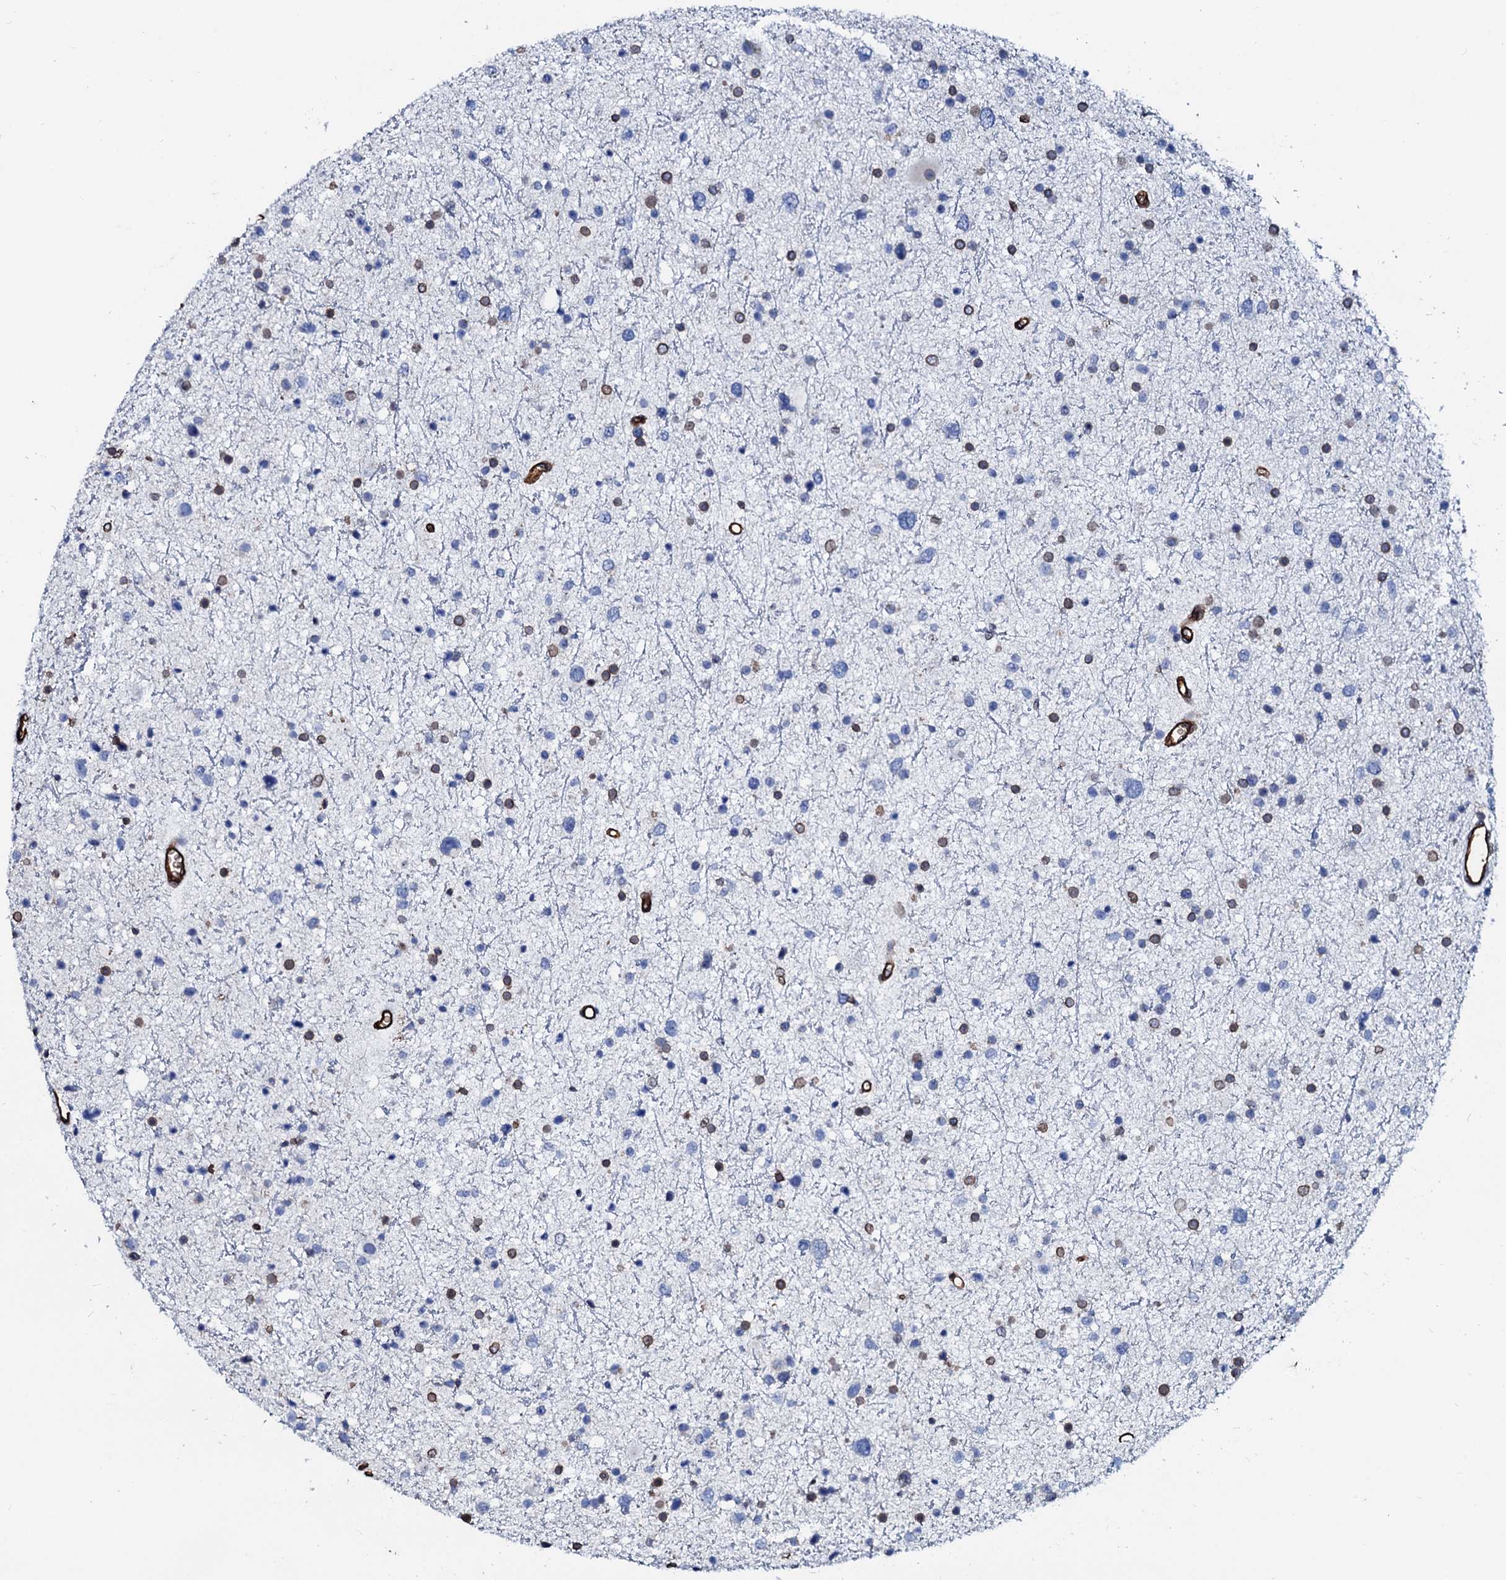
{"staining": {"intensity": "negative", "quantity": "none", "location": "none"}, "tissue": "glioma", "cell_type": "Tumor cells", "image_type": "cancer", "snomed": [{"axis": "morphology", "description": "Glioma, malignant, Low grade"}, {"axis": "topography", "description": "Brain"}], "caption": "DAB immunohistochemical staining of malignant low-grade glioma exhibits no significant positivity in tumor cells.", "gene": "NRP2", "patient": {"sex": "female", "age": 37}}